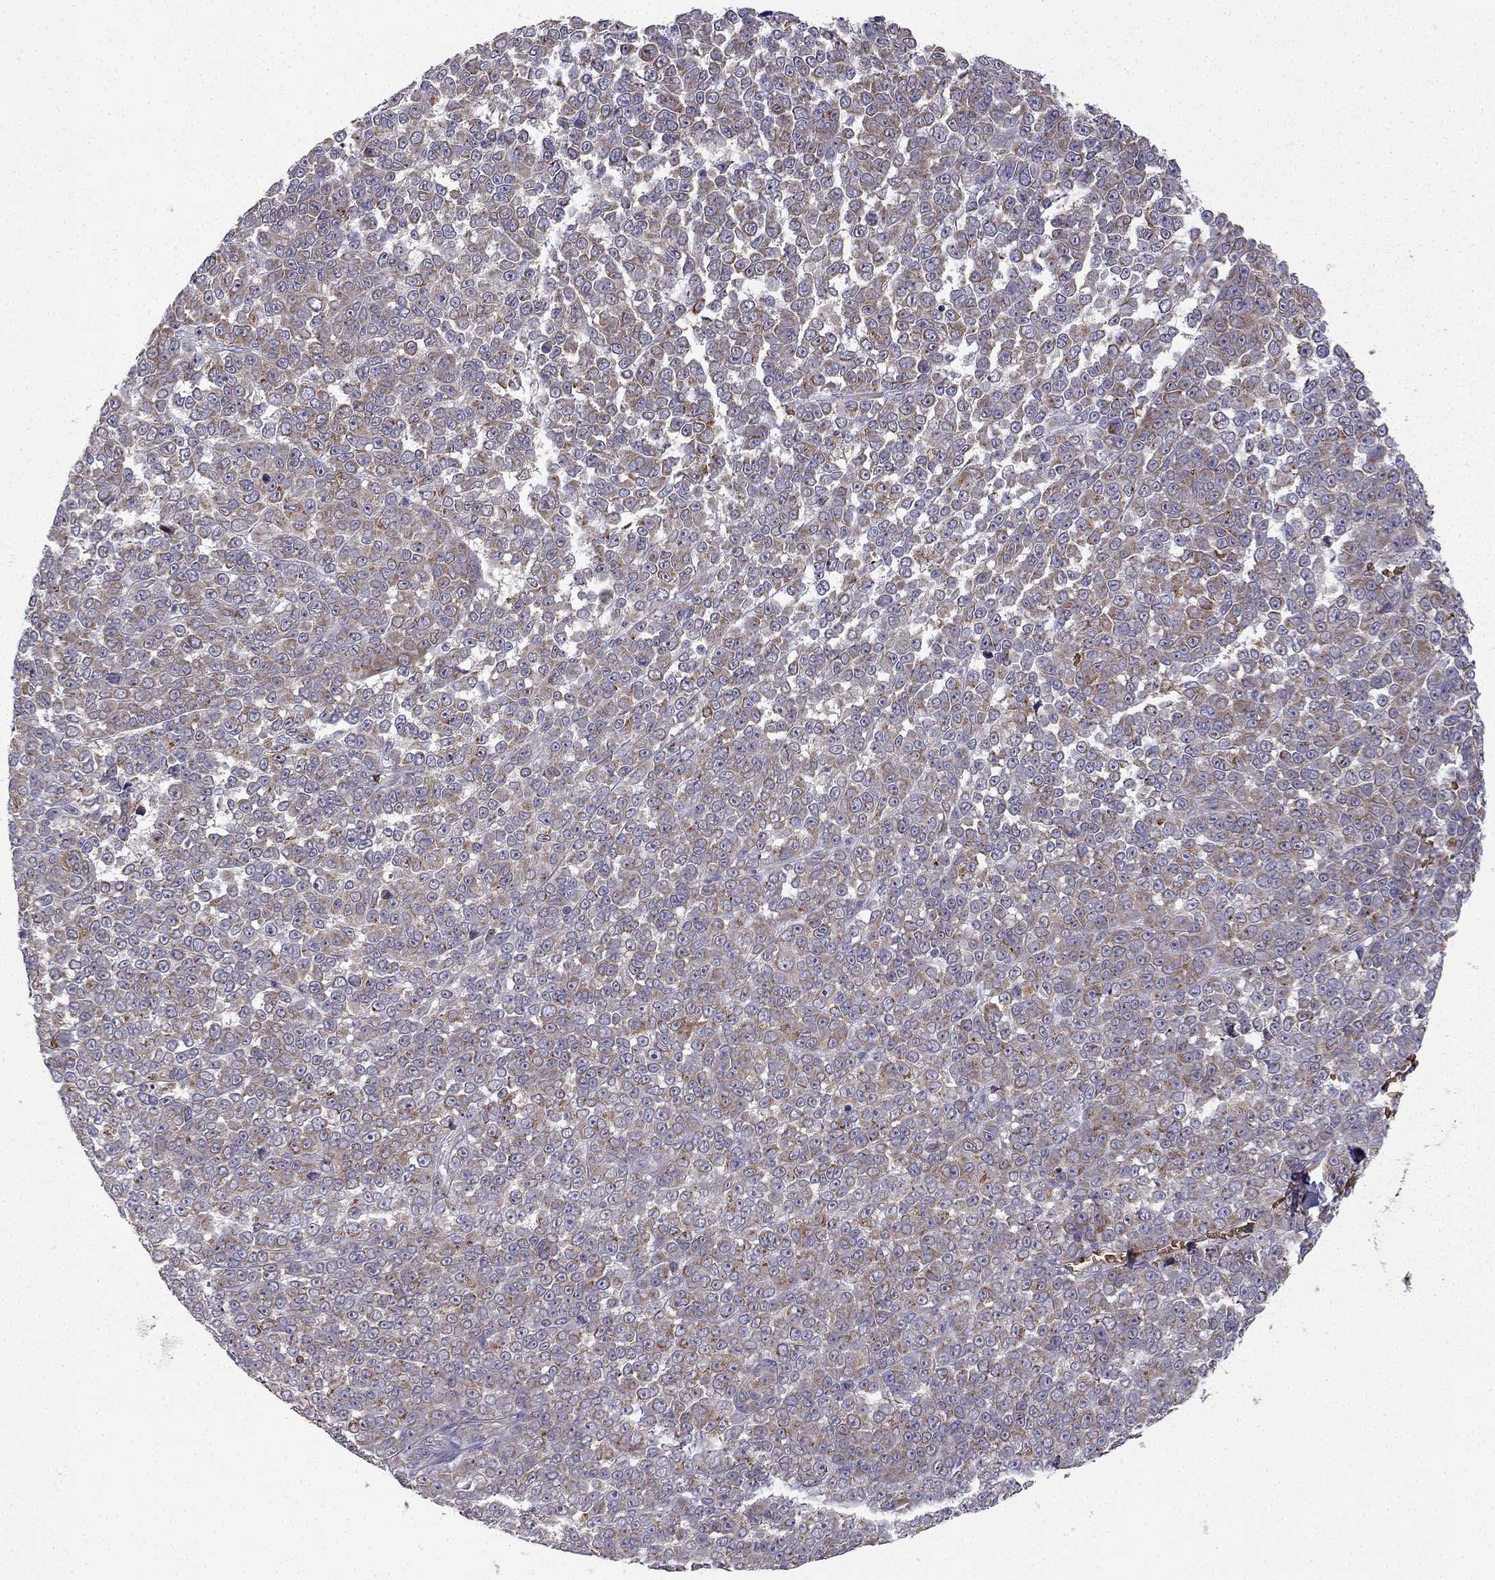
{"staining": {"intensity": "moderate", "quantity": "25%-75%", "location": "cytoplasmic/membranous"}, "tissue": "melanoma", "cell_type": "Tumor cells", "image_type": "cancer", "snomed": [{"axis": "morphology", "description": "Malignant melanoma, NOS"}, {"axis": "topography", "description": "Skin"}], "caption": "Brown immunohistochemical staining in malignant melanoma displays moderate cytoplasmic/membranous expression in approximately 25%-75% of tumor cells. (brown staining indicates protein expression, while blue staining denotes nuclei).", "gene": "B4GALT7", "patient": {"sex": "female", "age": 95}}